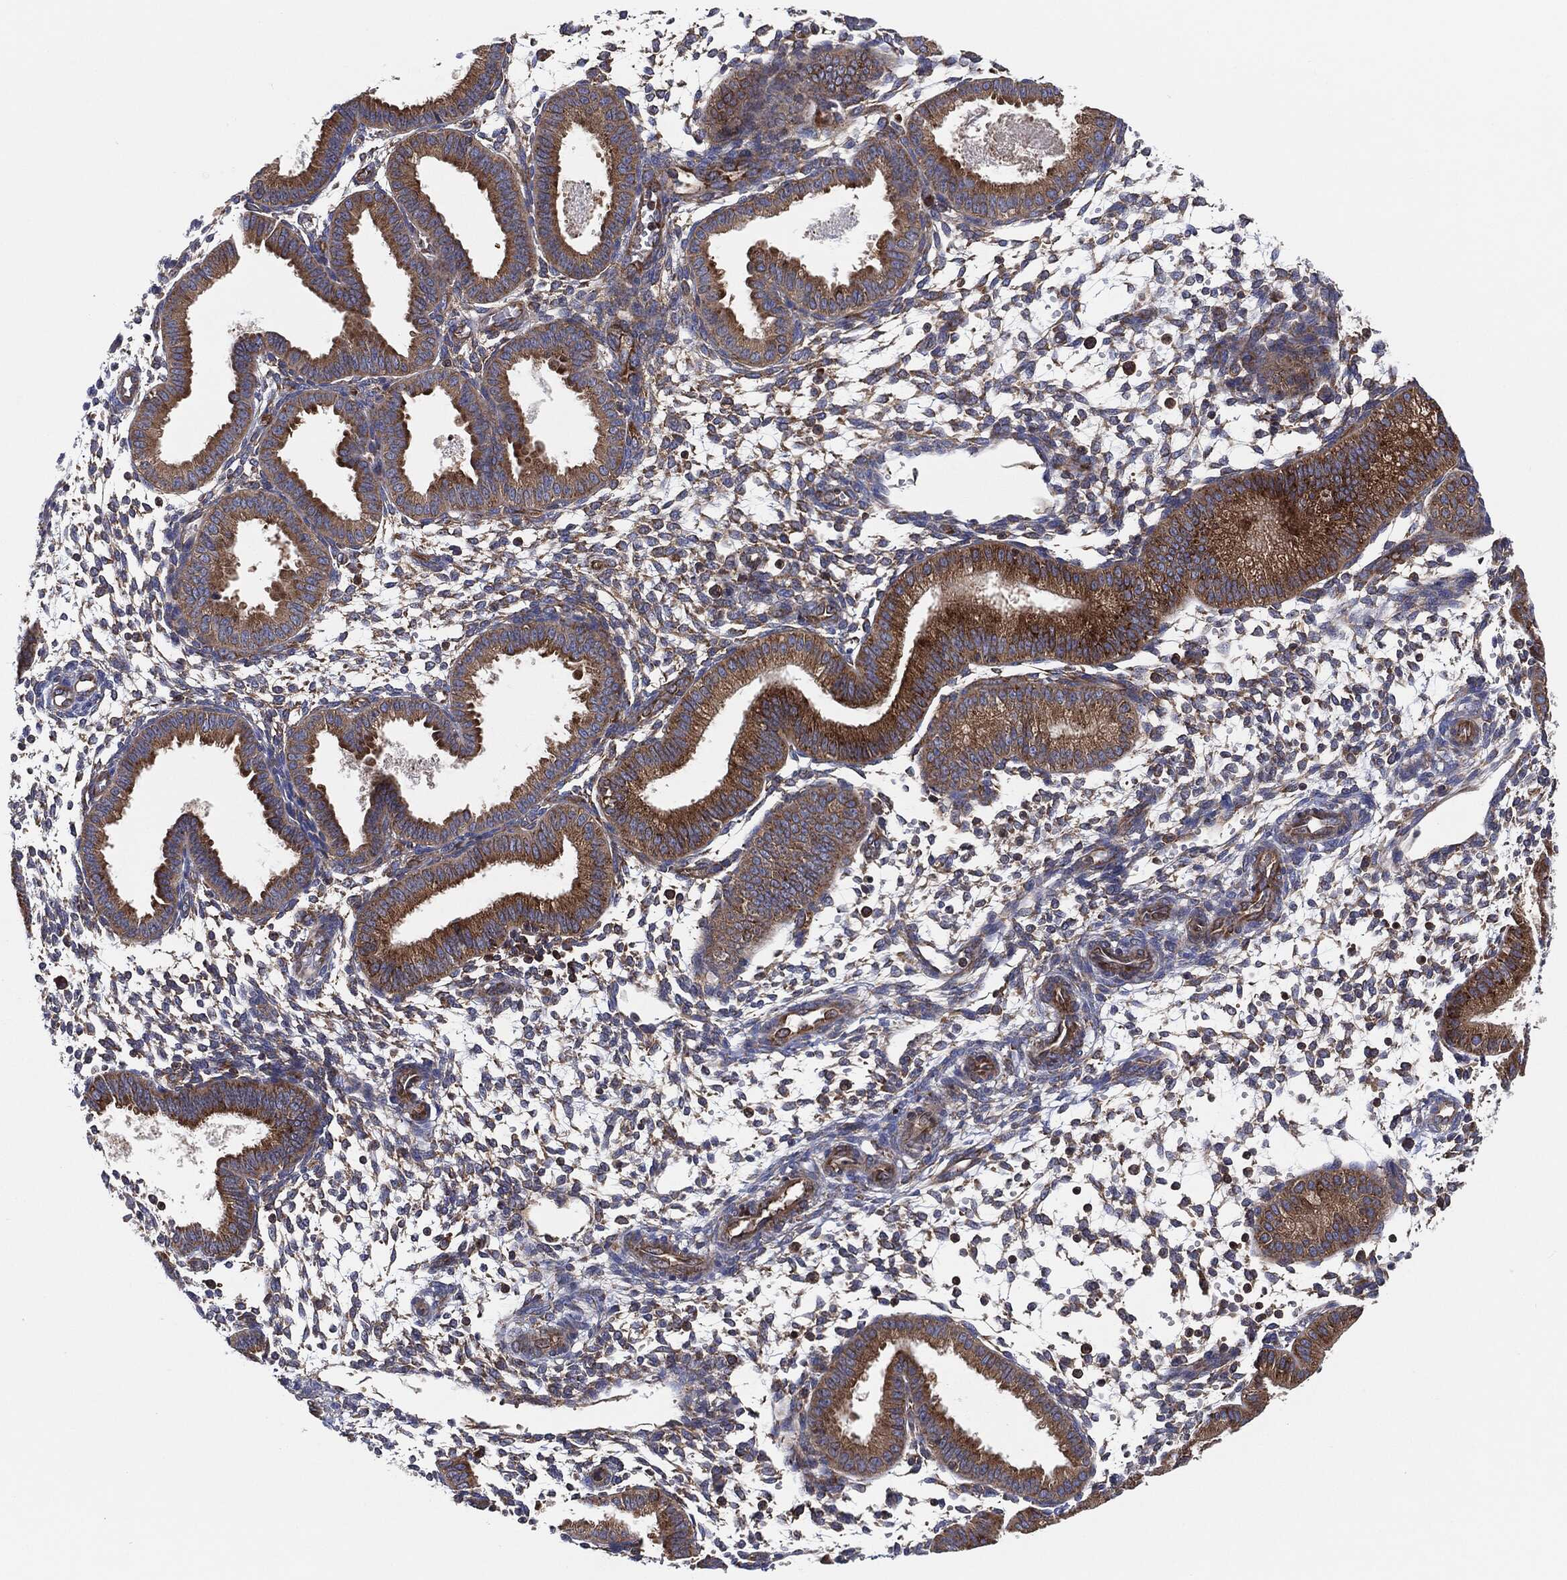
{"staining": {"intensity": "moderate", "quantity": "25%-75%", "location": "cytoplasmic/membranous"}, "tissue": "endometrium", "cell_type": "Cells in endometrial stroma", "image_type": "normal", "snomed": [{"axis": "morphology", "description": "Normal tissue, NOS"}, {"axis": "topography", "description": "Endometrium"}], "caption": "Immunohistochemistry (IHC) of benign human endometrium displays medium levels of moderate cytoplasmic/membranous positivity in approximately 25%-75% of cells in endometrial stroma. The staining was performed using DAB to visualize the protein expression in brown, while the nuclei were stained in blue with hematoxylin (Magnification: 20x).", "gene": "EIF2S2", "patient": {"sex": "female", "age": 43}}